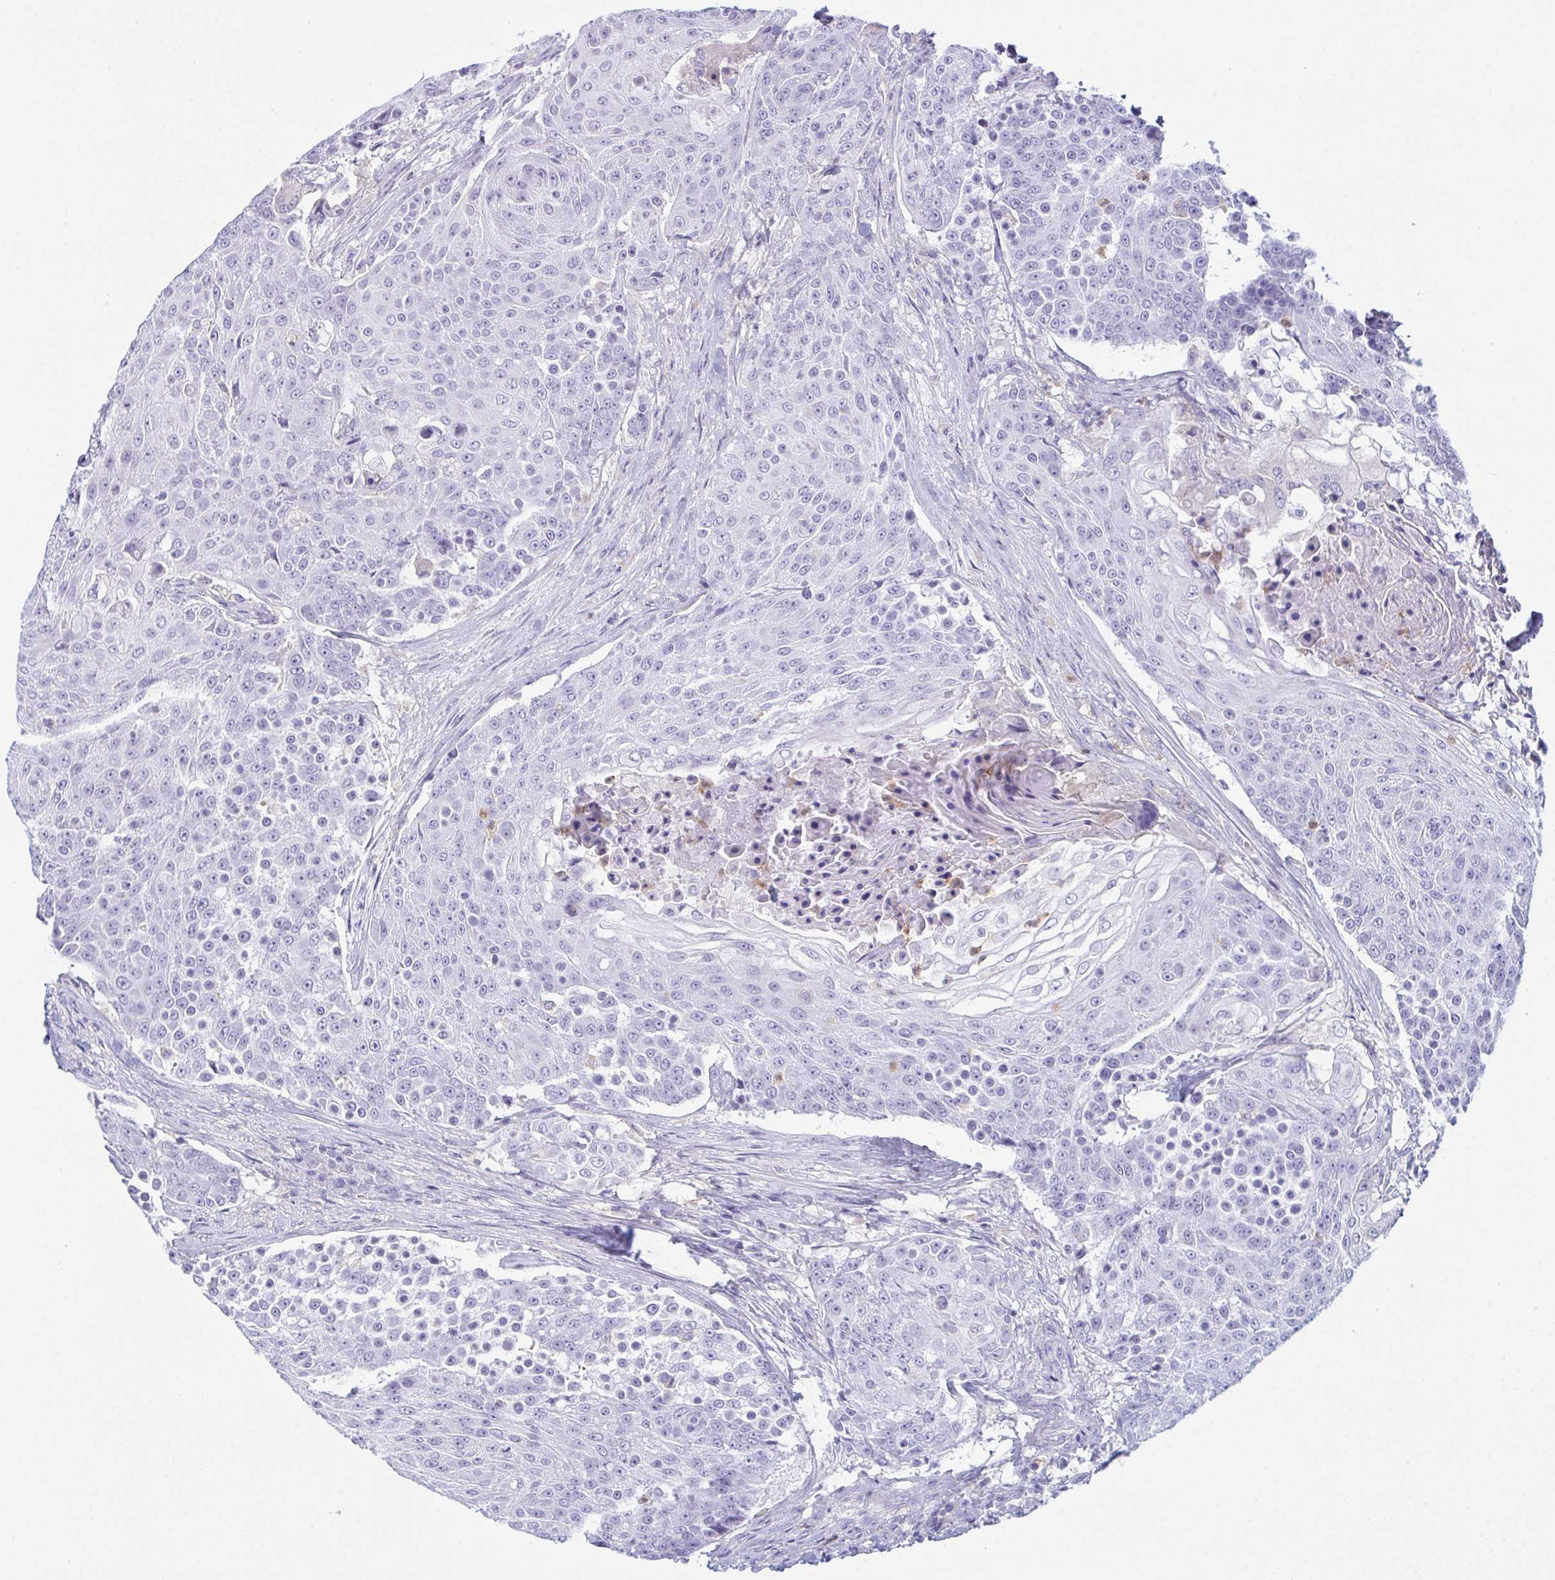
{"staining": {"intensity": "negative", "quantity": "none", "location": "none"}, "tissue": "urothelial cancer", "cell_type": "Tumor cells", "image_type": "cancer", "snomed": [{"axis": "morphology", "description": "Urothelial carcinoma, High grade"}, {"axis": "topography", "description": "Urinary bladder"}], "caption": "High magnification brightfield microscopy of urothelial cancer stained with DAB (3,3'-diaminobenzidine) (brown) and counterstained with hematoxylin (blue): tumor cells show no significant expression.", "gene": "MYO1F", "patient": {"sex": "female", "age": 63}}